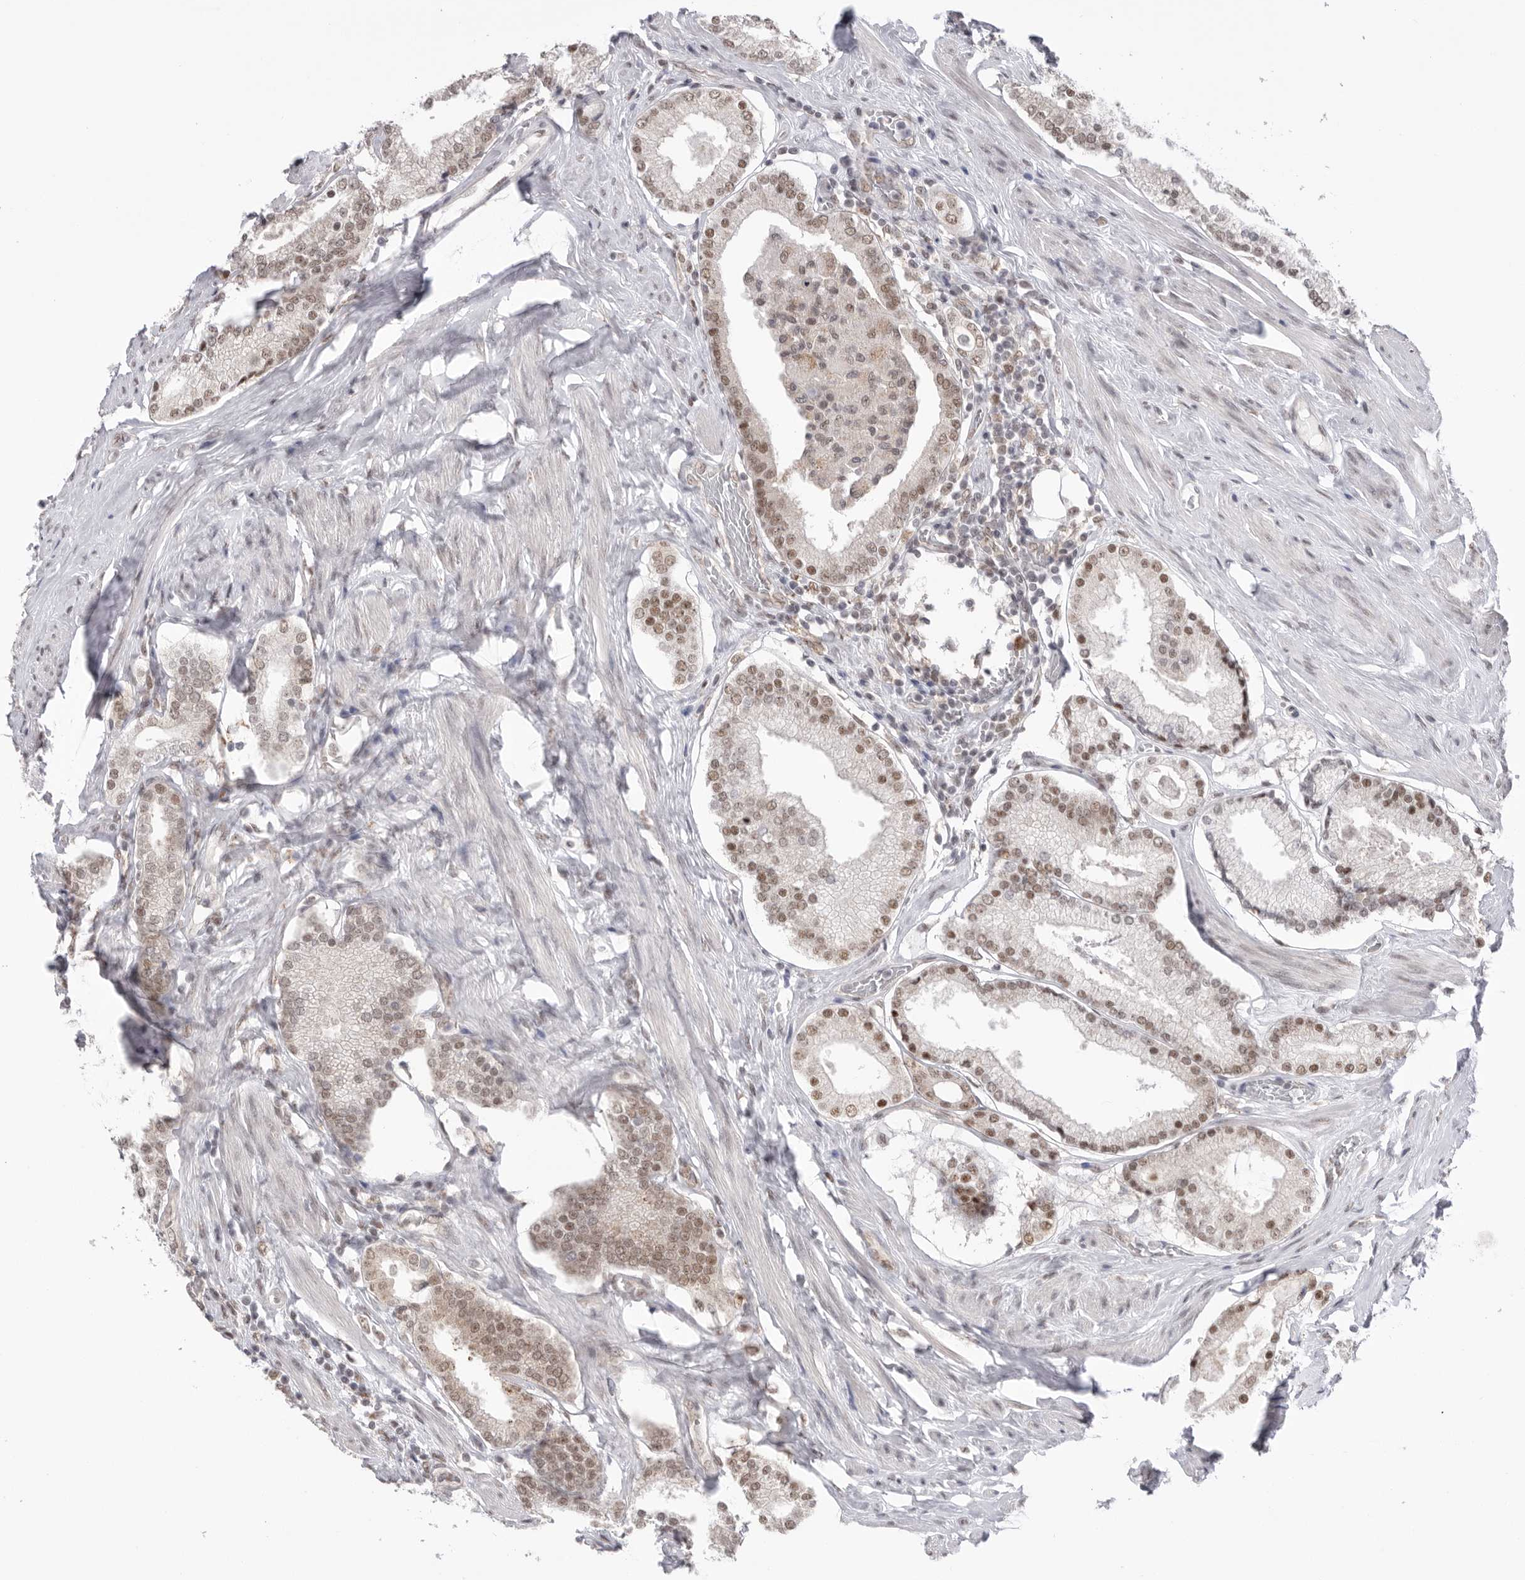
{"staining": {"intensity": "moderate", "quantity": ">75%", "location": "nuclear"}, "tissue": "prostate cancer", "cell_type": "Tumor cells", "image_type": "cancer", "snomed": [{"axis": "morphology", "description": "Adenocarcinoma, Low grade"}, {"axis": "topography", "description": "Prostate"}], "caption": "Prostate cancer (low-grade adenocarcinoma) stained with DAB immunohistochemistry (IHC) demonstrates medium levels of moderate nuclear staining in about >75% of tumor cells.", "gene": "BCLAF3", "patient": {"sex": "male", "age": 71}}